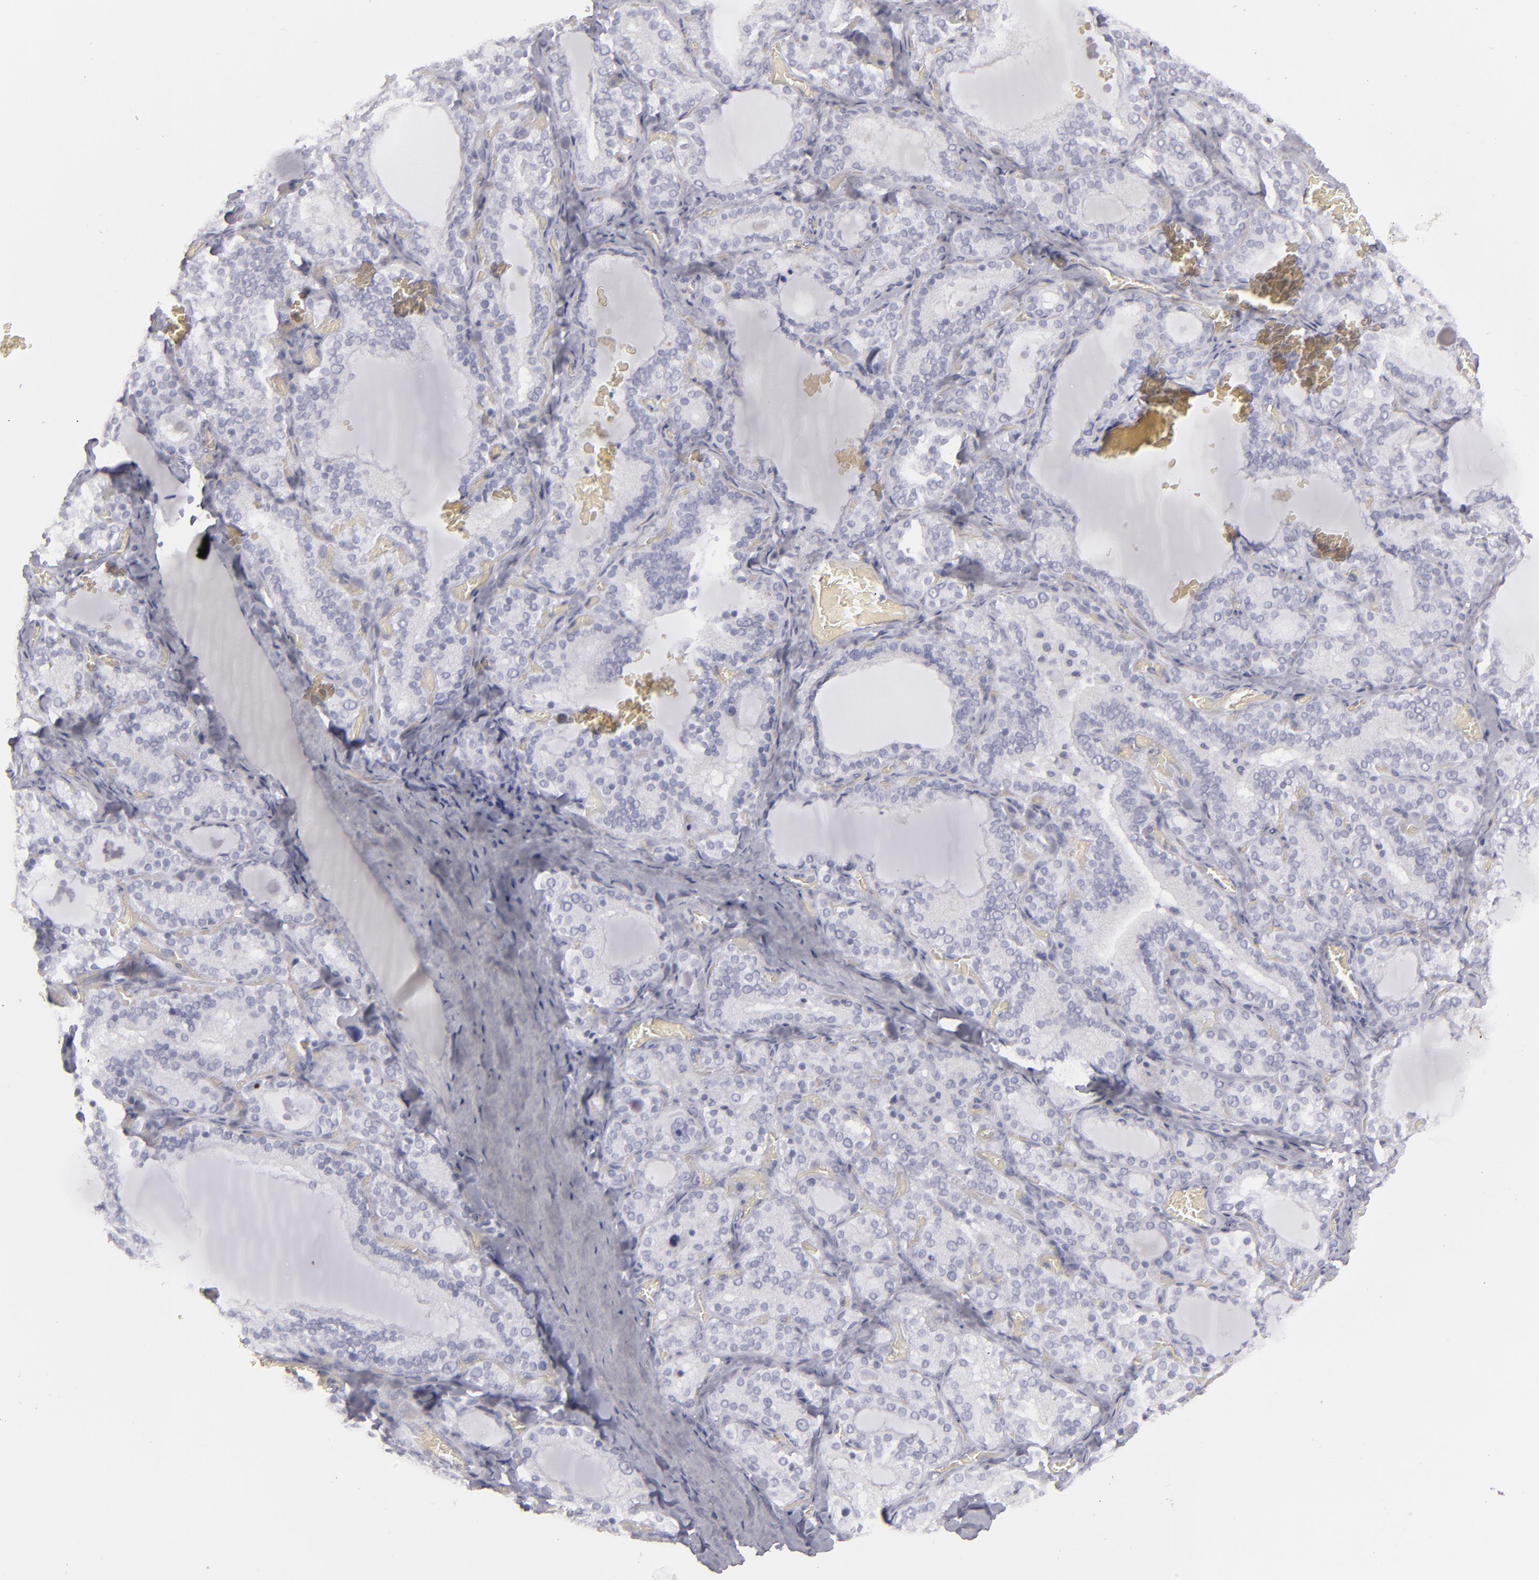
{"staining": {"intensity": "negative", "quantity": "none", "location": "none"}, "tissue": "thyroid gland", "cell_type": "Glandular cells", "image_type": "normal", "snomed": [{"axis": "morphology", "description": "Normal tissue, NOS"}, {"axis": "topography", "description": "Thyroid gland"}], "caption": "Glandular cells are negative for brown protein staining in unremarkable thyroid gland. (DAB (3,3'-diaminobenzidine) immunohistochemistry with hematoxylin counter stain).", "gene": "FLG", "patient": {"sex": "female", "age": 33}}